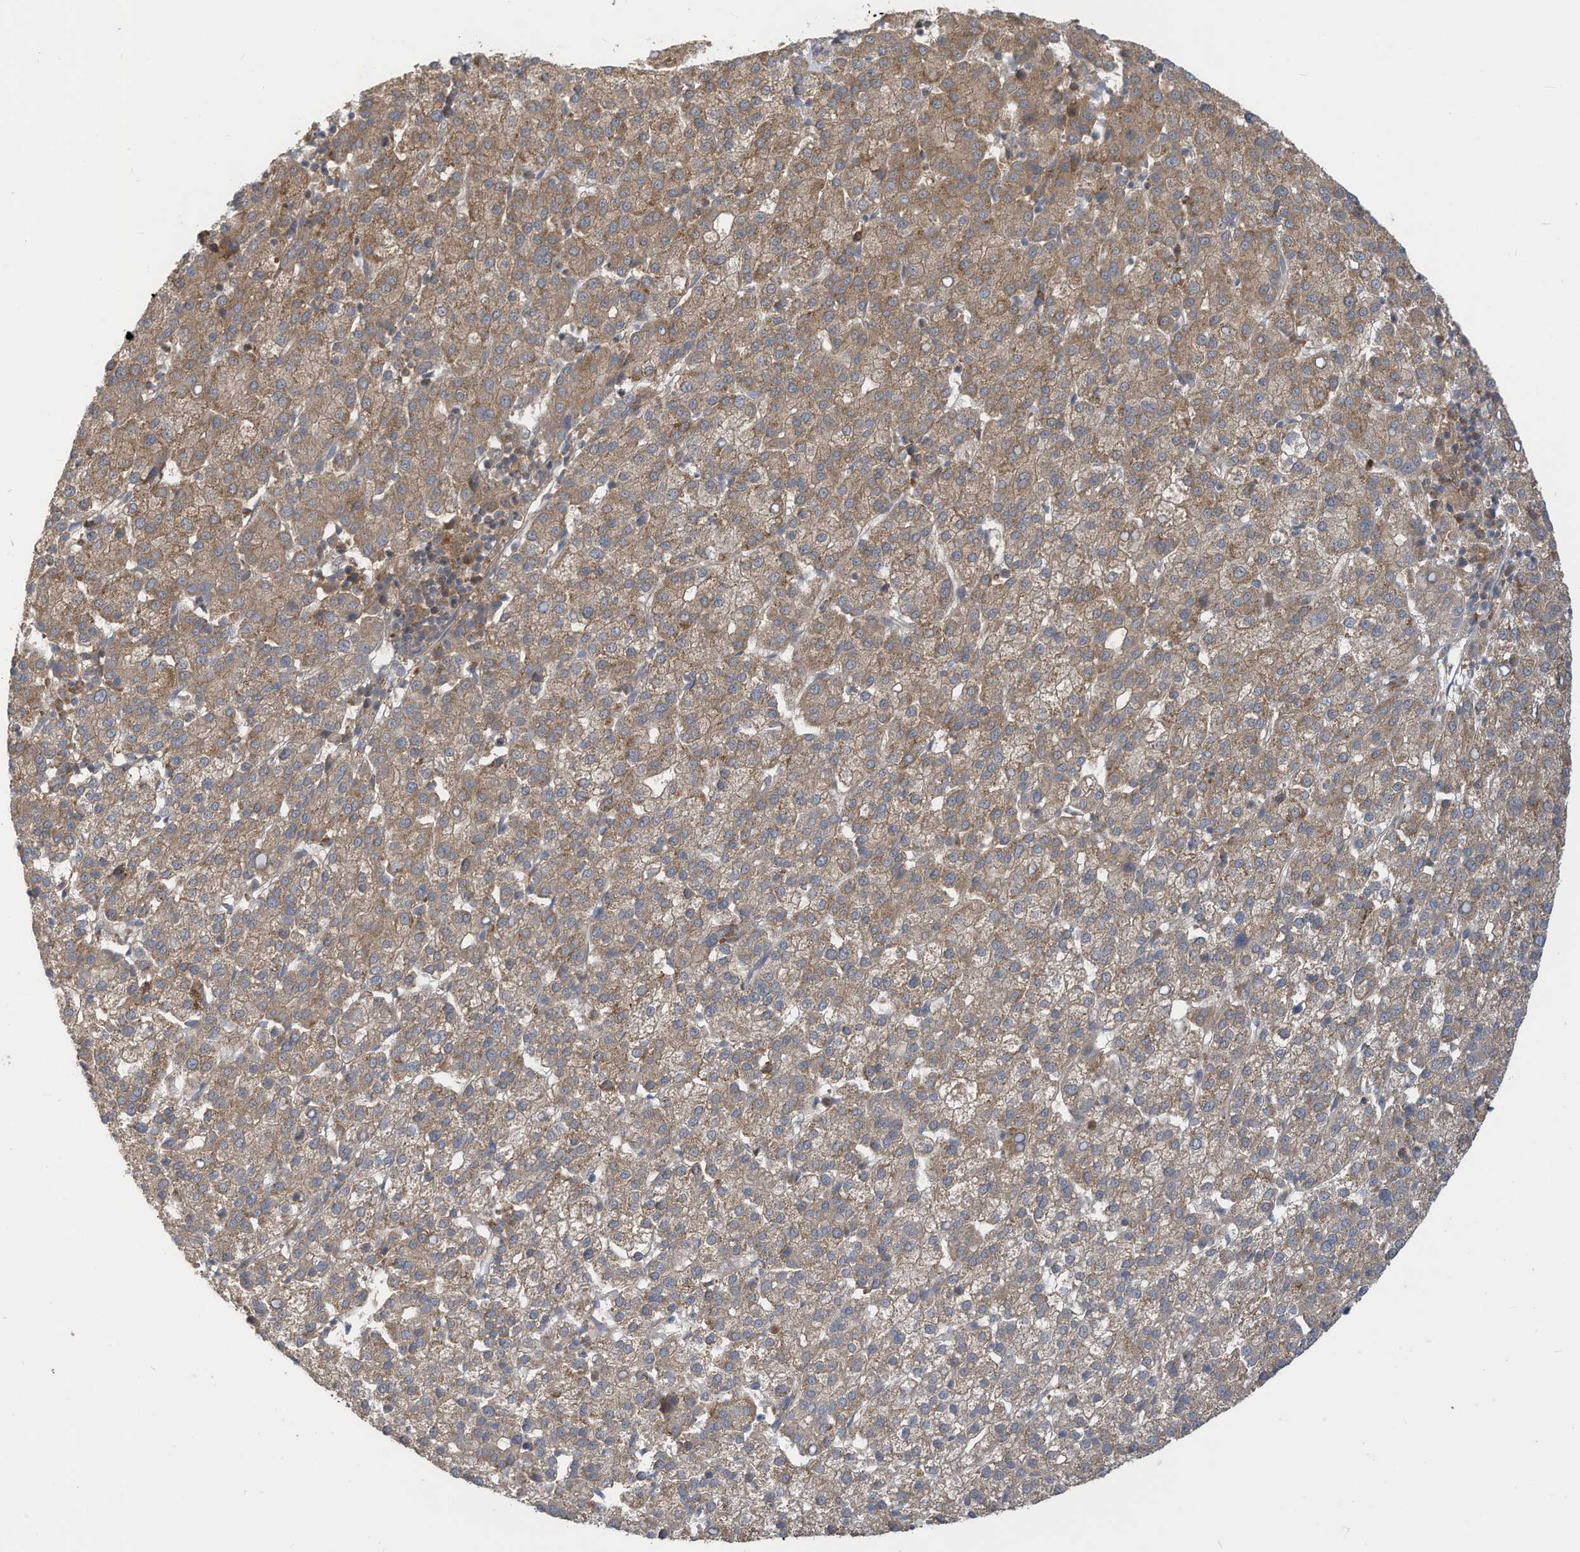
{"staining": {"intensity": "moderate", "quantity": ">75%", "location": "cytoplasmic/membranous"}, "tissue": "liver cancer", "cell_type": "Tumor cells", "image_type": "cancer", "snomed": [{"axis": "morphology", "description": "Carcinoma, Hepatocellular, NOS"}, {"axis": "topography", "description": "Liver"}], "caption": "Moderate cytoplasmic/membranous staining is appreciated in approximately >75% of tumor cells in liver cancer. Nuclei are stained in blue.", "gene": "ADI1", "patient": {"sex": "female", "age": 58}}